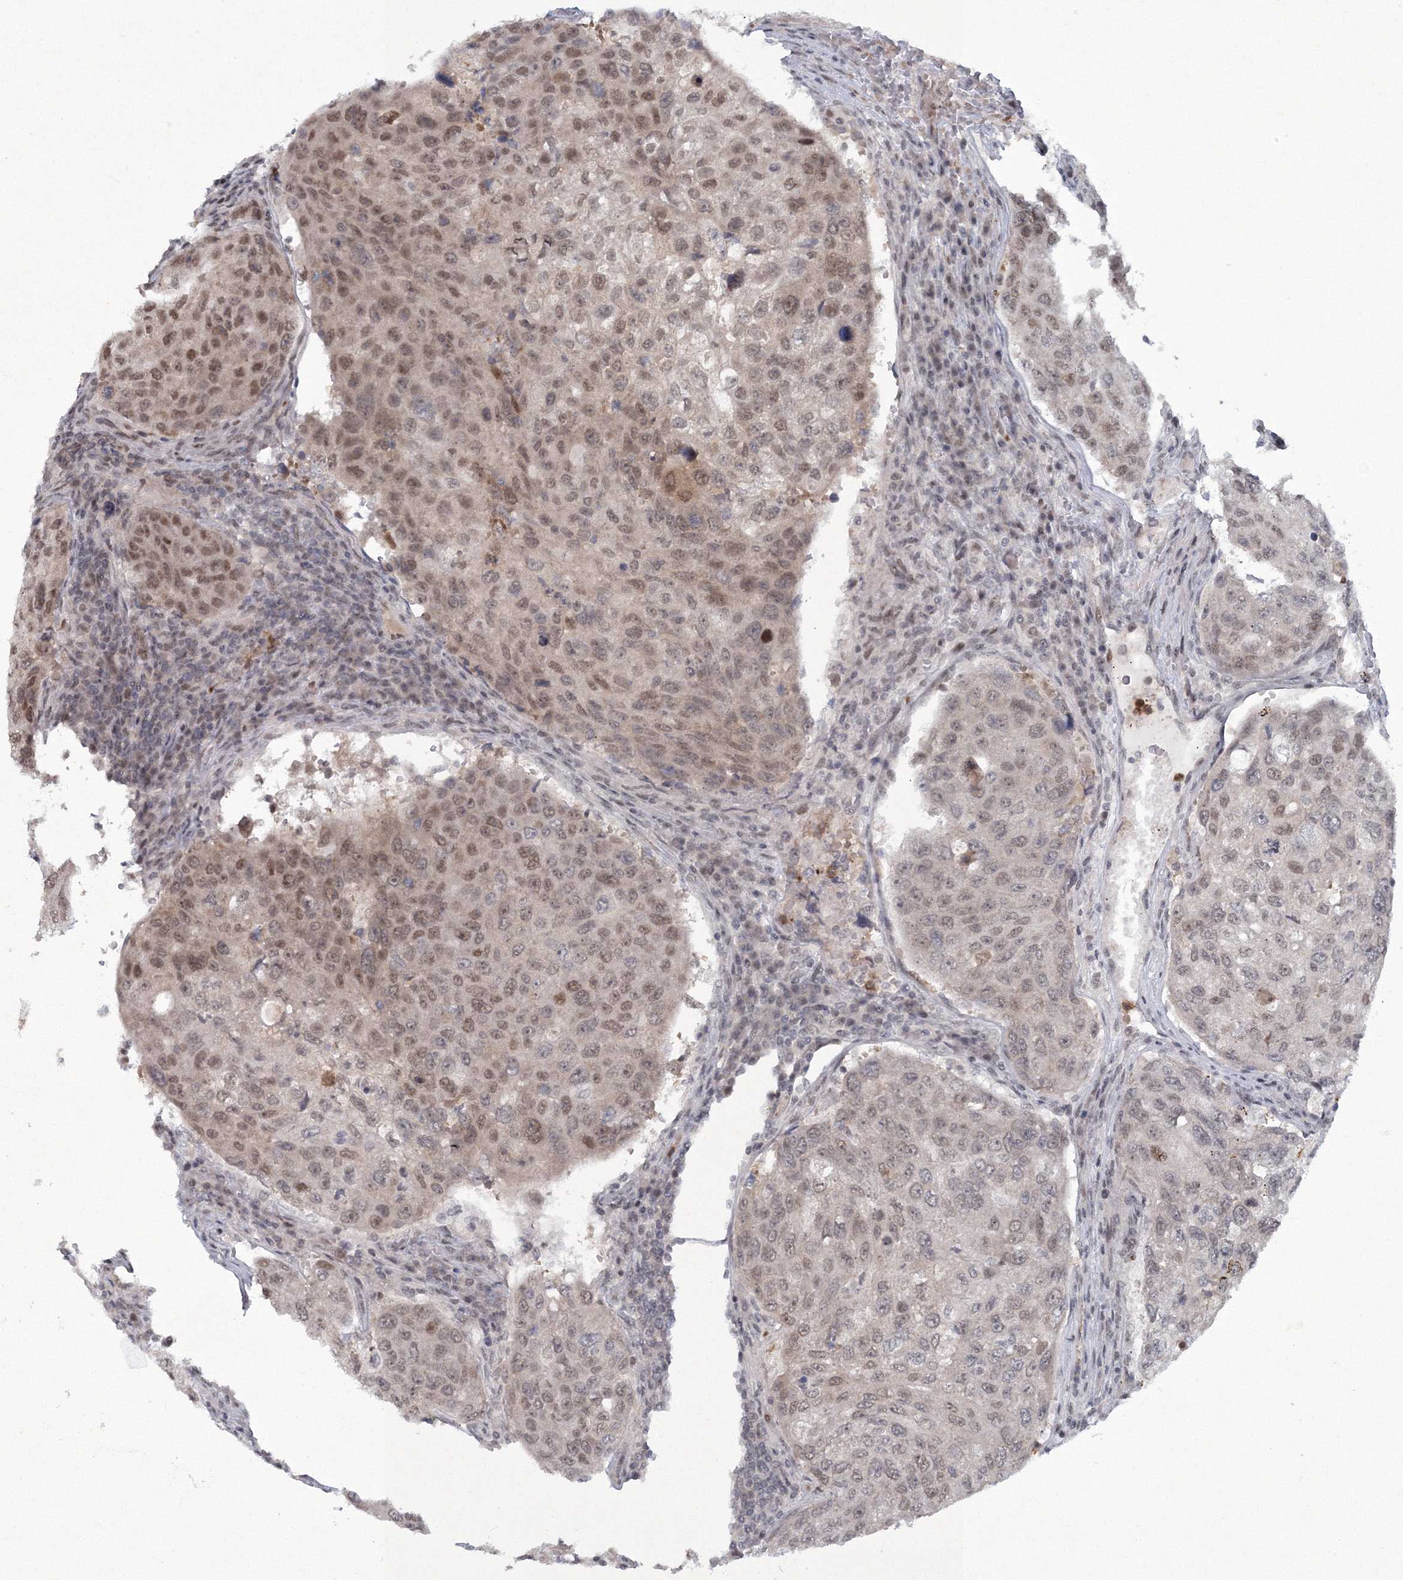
{"staining": {"intensity": "moderate", "quantity": ">75%", "location": "nuclear"}, "tissue": "urothelial cancer", "cell_type": "Tumor cells", "image_type": "cancer", "snomed": [{"axis": "morphology", "description": "Urothelial carcinoma, High grade"}, {"axis": "topography", "description": "Lymph node"}, {"axis": "topography", "description": "Urinary bladder"}], "caption": "An image showing moderate nuclear positivity in about >75% of tumor cells in urothelial carcinoma (high-grade), as visualized by brown immunohistochemical staining.", "gene": "C3orf33", "patient": {"sex": "male", "age": 51}}